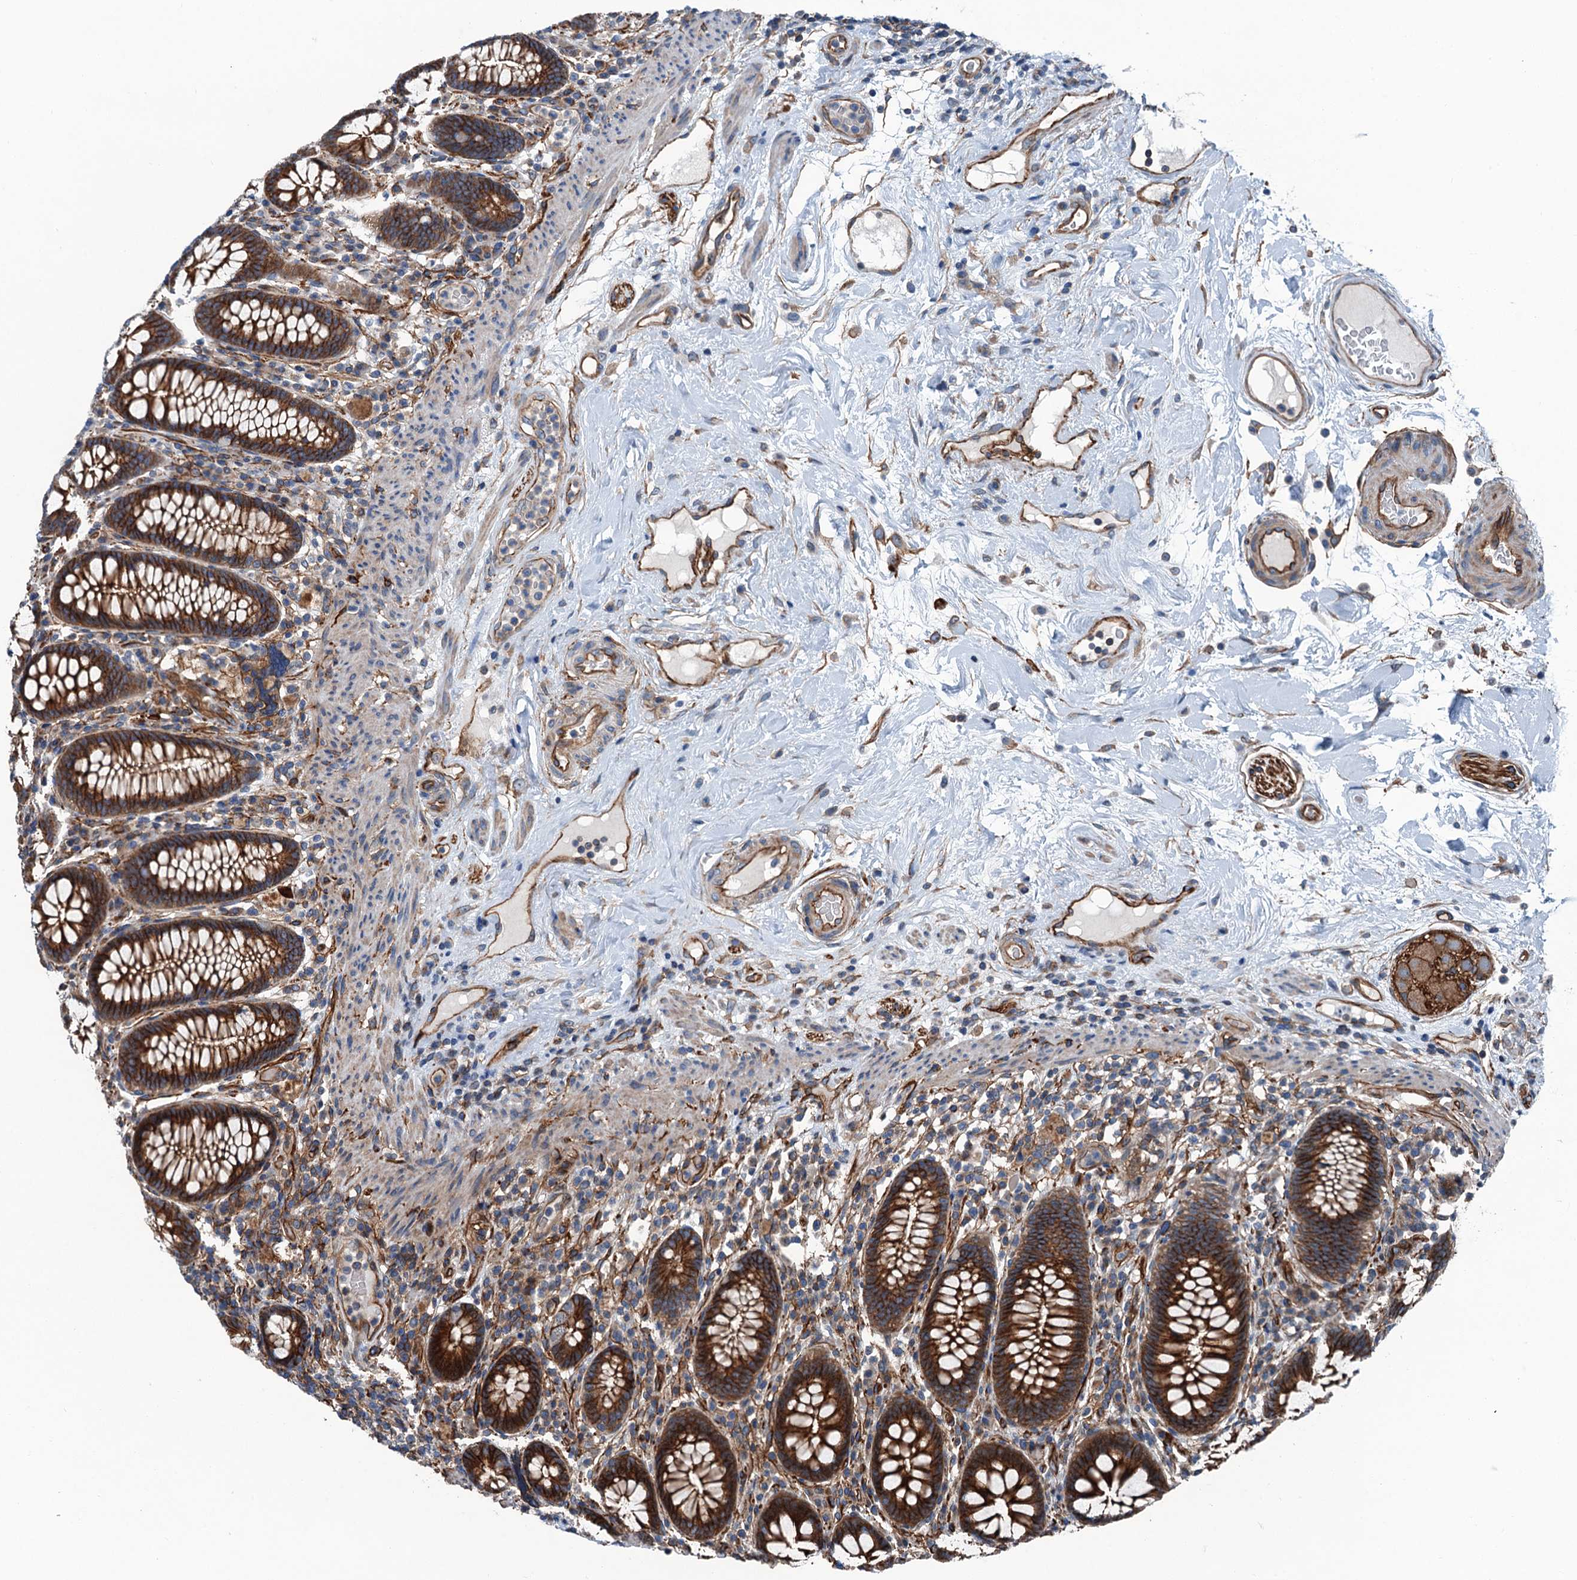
{"staining": {"intensity": "strong", "quantity": ">75%", "location": "cytoplasmic/membranous"}, "tissue": "colon", "cell_type": "Endothelial cells", "image_type": "normal", "snomed": [{"axis": "morphology", "description": "Normal tissue, NOS"}, {"axis": "topography", "description": "Colon"}], "caption": "Normal colon exhibits strong cytoplasmic/membranous staining in about >75% of endothelial cells, visualized by immunohistochemistry. The staining is performed using DAB brown chromogen to label protein expression. The nuclei are counter-stained blue using hematoxylin.", "gene": "NMRAL1", "patient": {"sex": "female", "age": 79}}